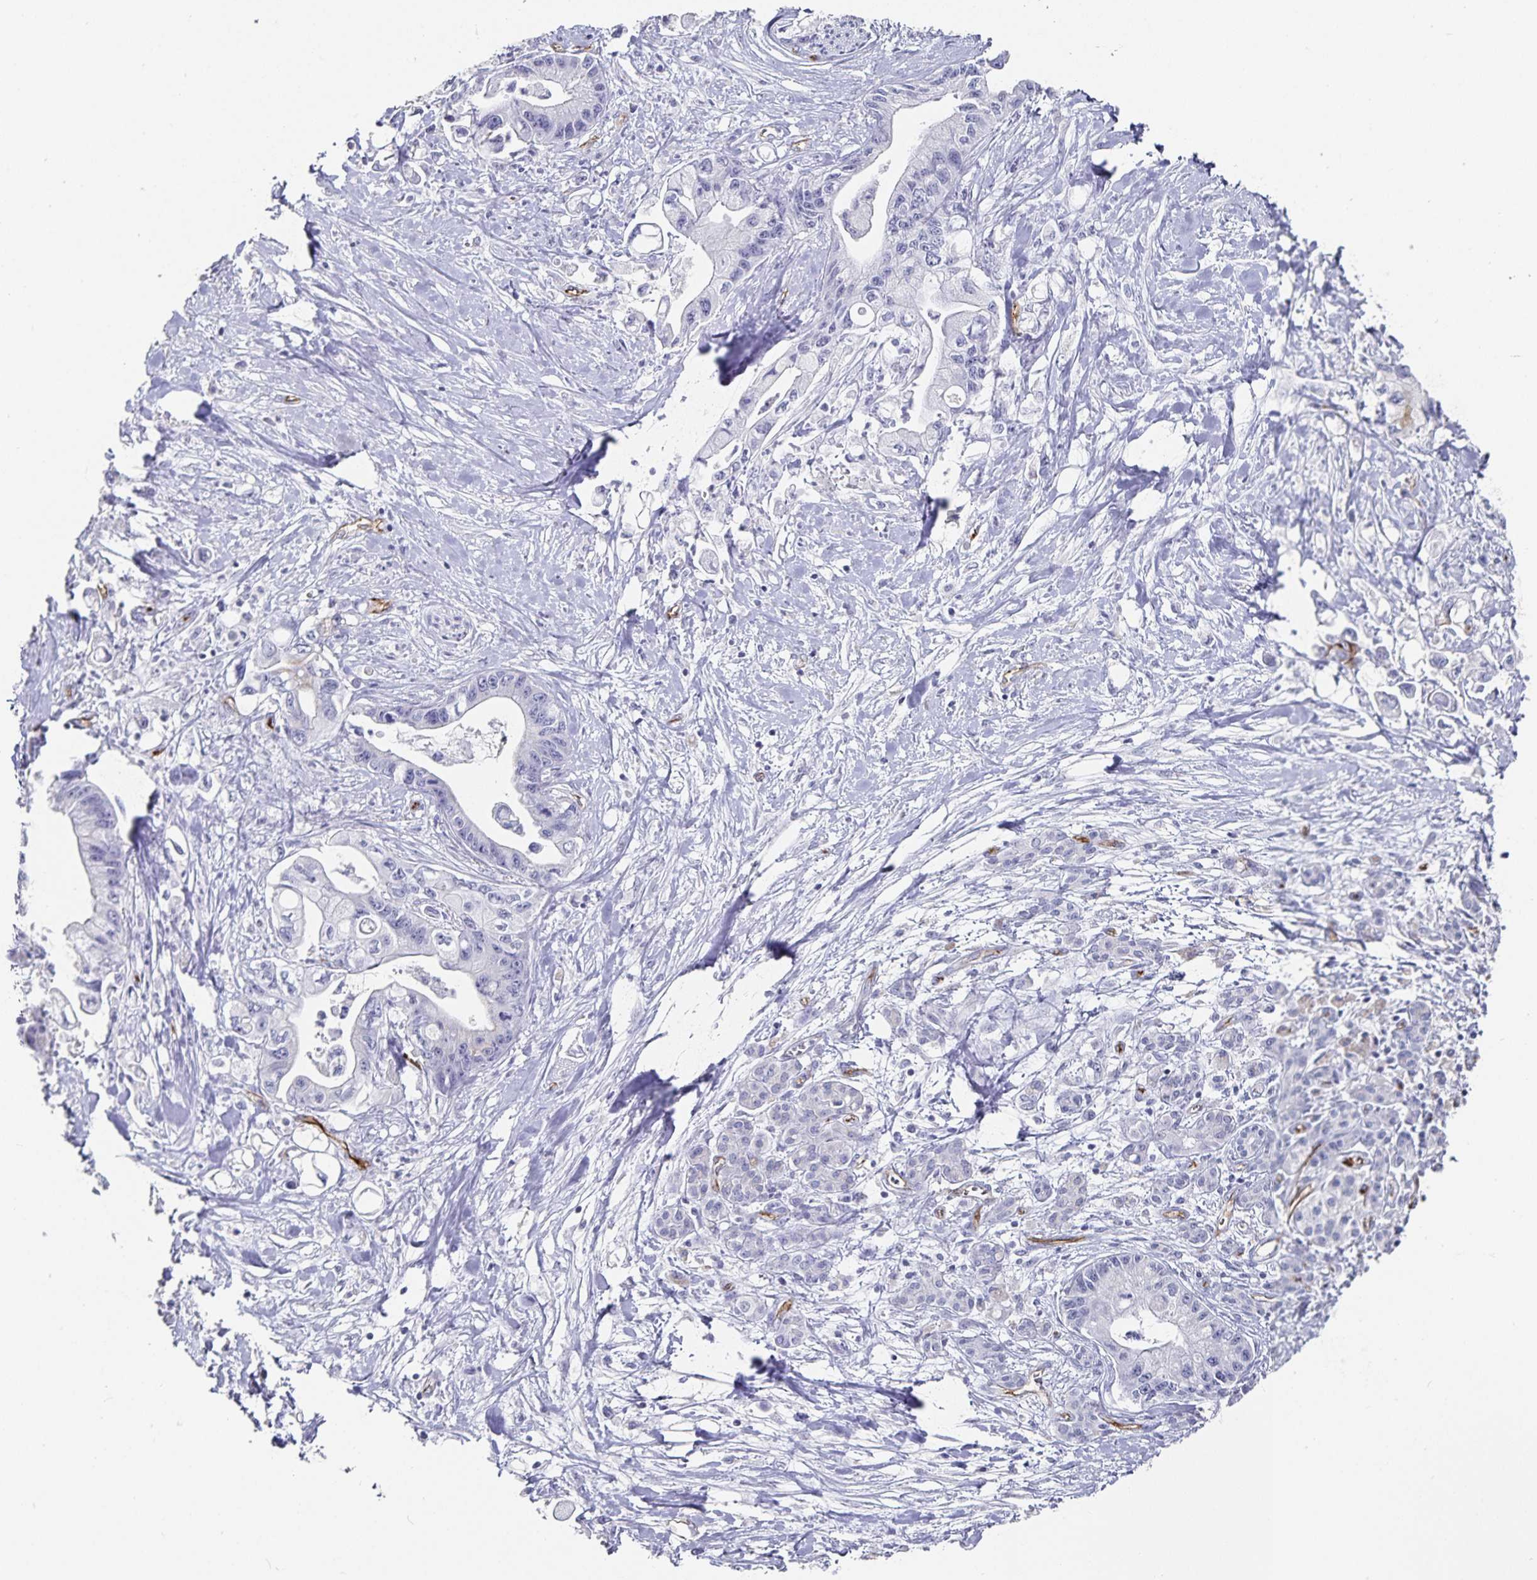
{"staining": {"intensity": "negative", "quantity": "none", "location": "none"}, "tissue": "pancreatic cancer", "cell_type": "Tumor cells", "image_type": "cancer", "snomed": [{"axis": "morphology", "description": "Adenocarcinoma, NOS"}, {"axis": "topography", "description": "Pancreas"}], "caption": "Pancreatic cancer was stained to show a protein in brown. There is no significant staining in tumor cells. (DAB immunohistochemistry (IHC) with hematoxylin counter stain).", "gene": "PODXL", "patient": {"sex": "male", "age": 61}}